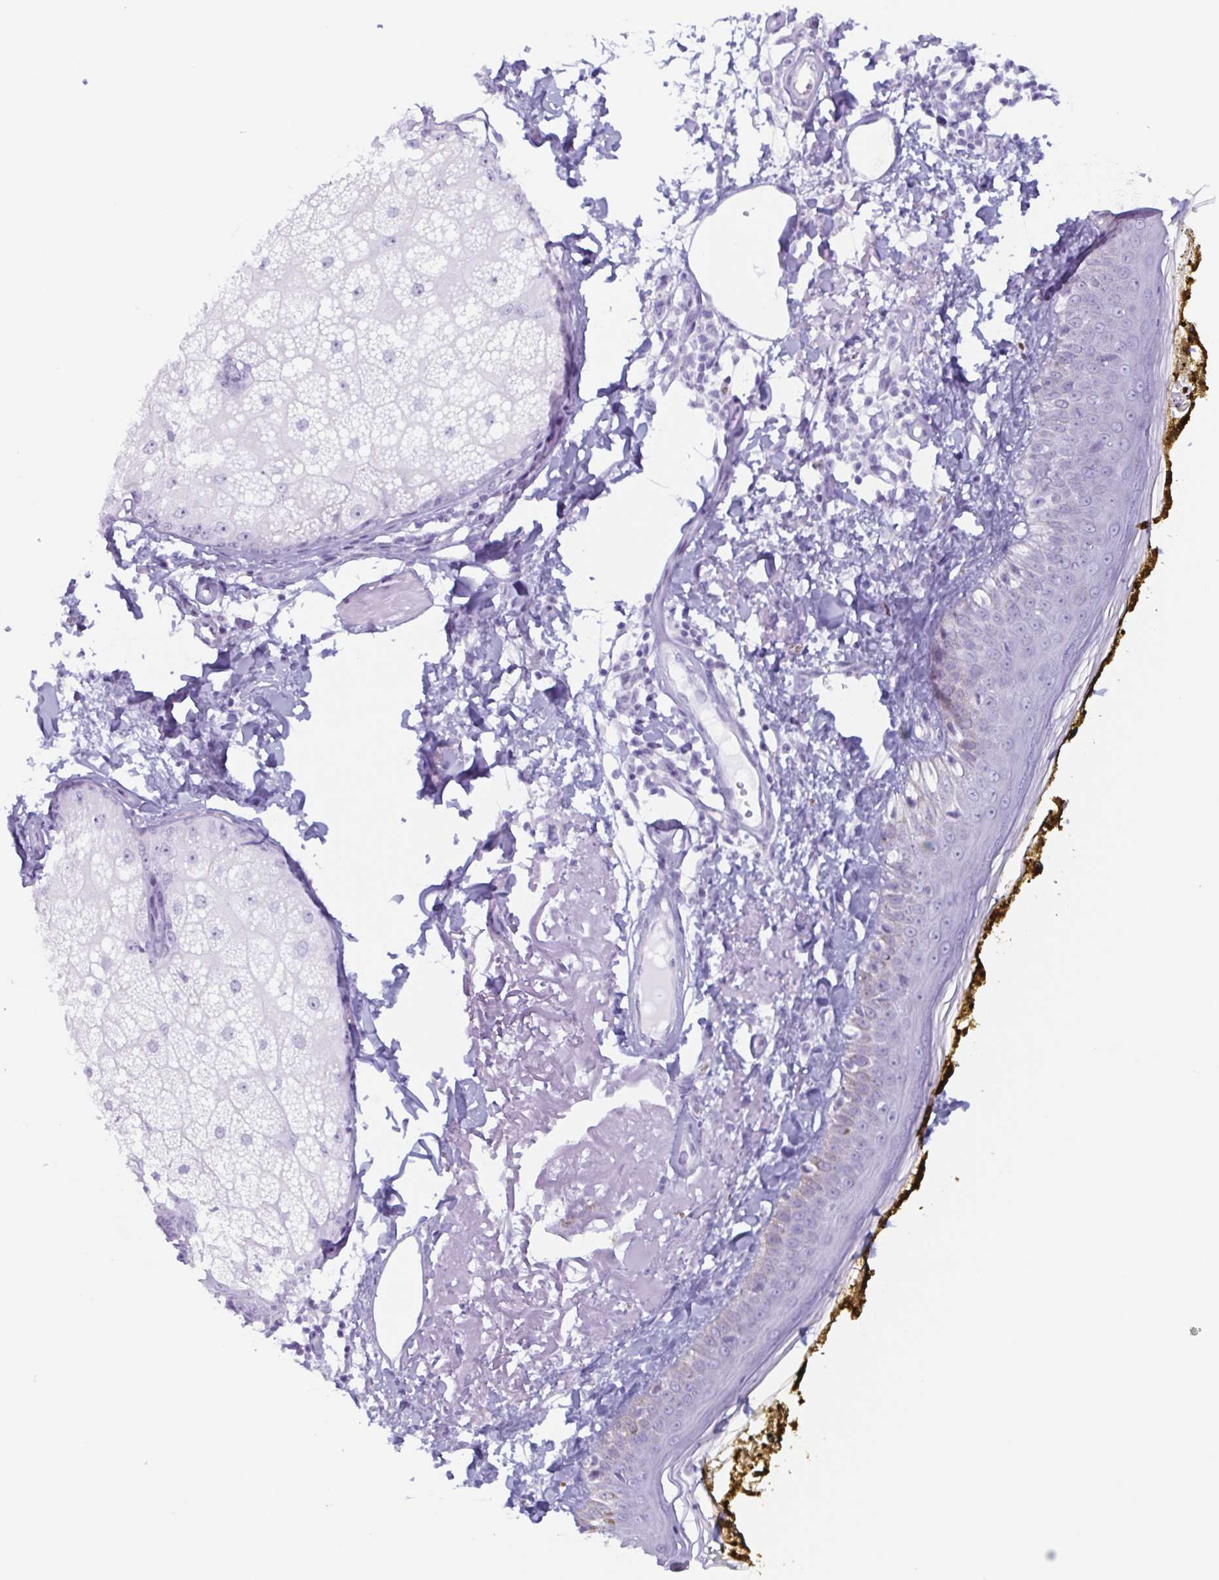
{"staining": {"intensity": "negative", "quantity": "none", "location": "none"}, "tissue": "skin", "cell_type": "Fibroblasts", "image_type": "normal", "snomed": [{"axis": "morphology", "description": "Normal tissue, NOS"}, {"axis": "topography", "description": "Skin"}], "caption": "IHC histopathology image of benign skin: skin stained with DAB (3,3'-diaminobenzidine) demonstrates no significant protein expression in fibroblasts.", "gene": "BPI", "patient": {"sex": "male", "age": 76}}